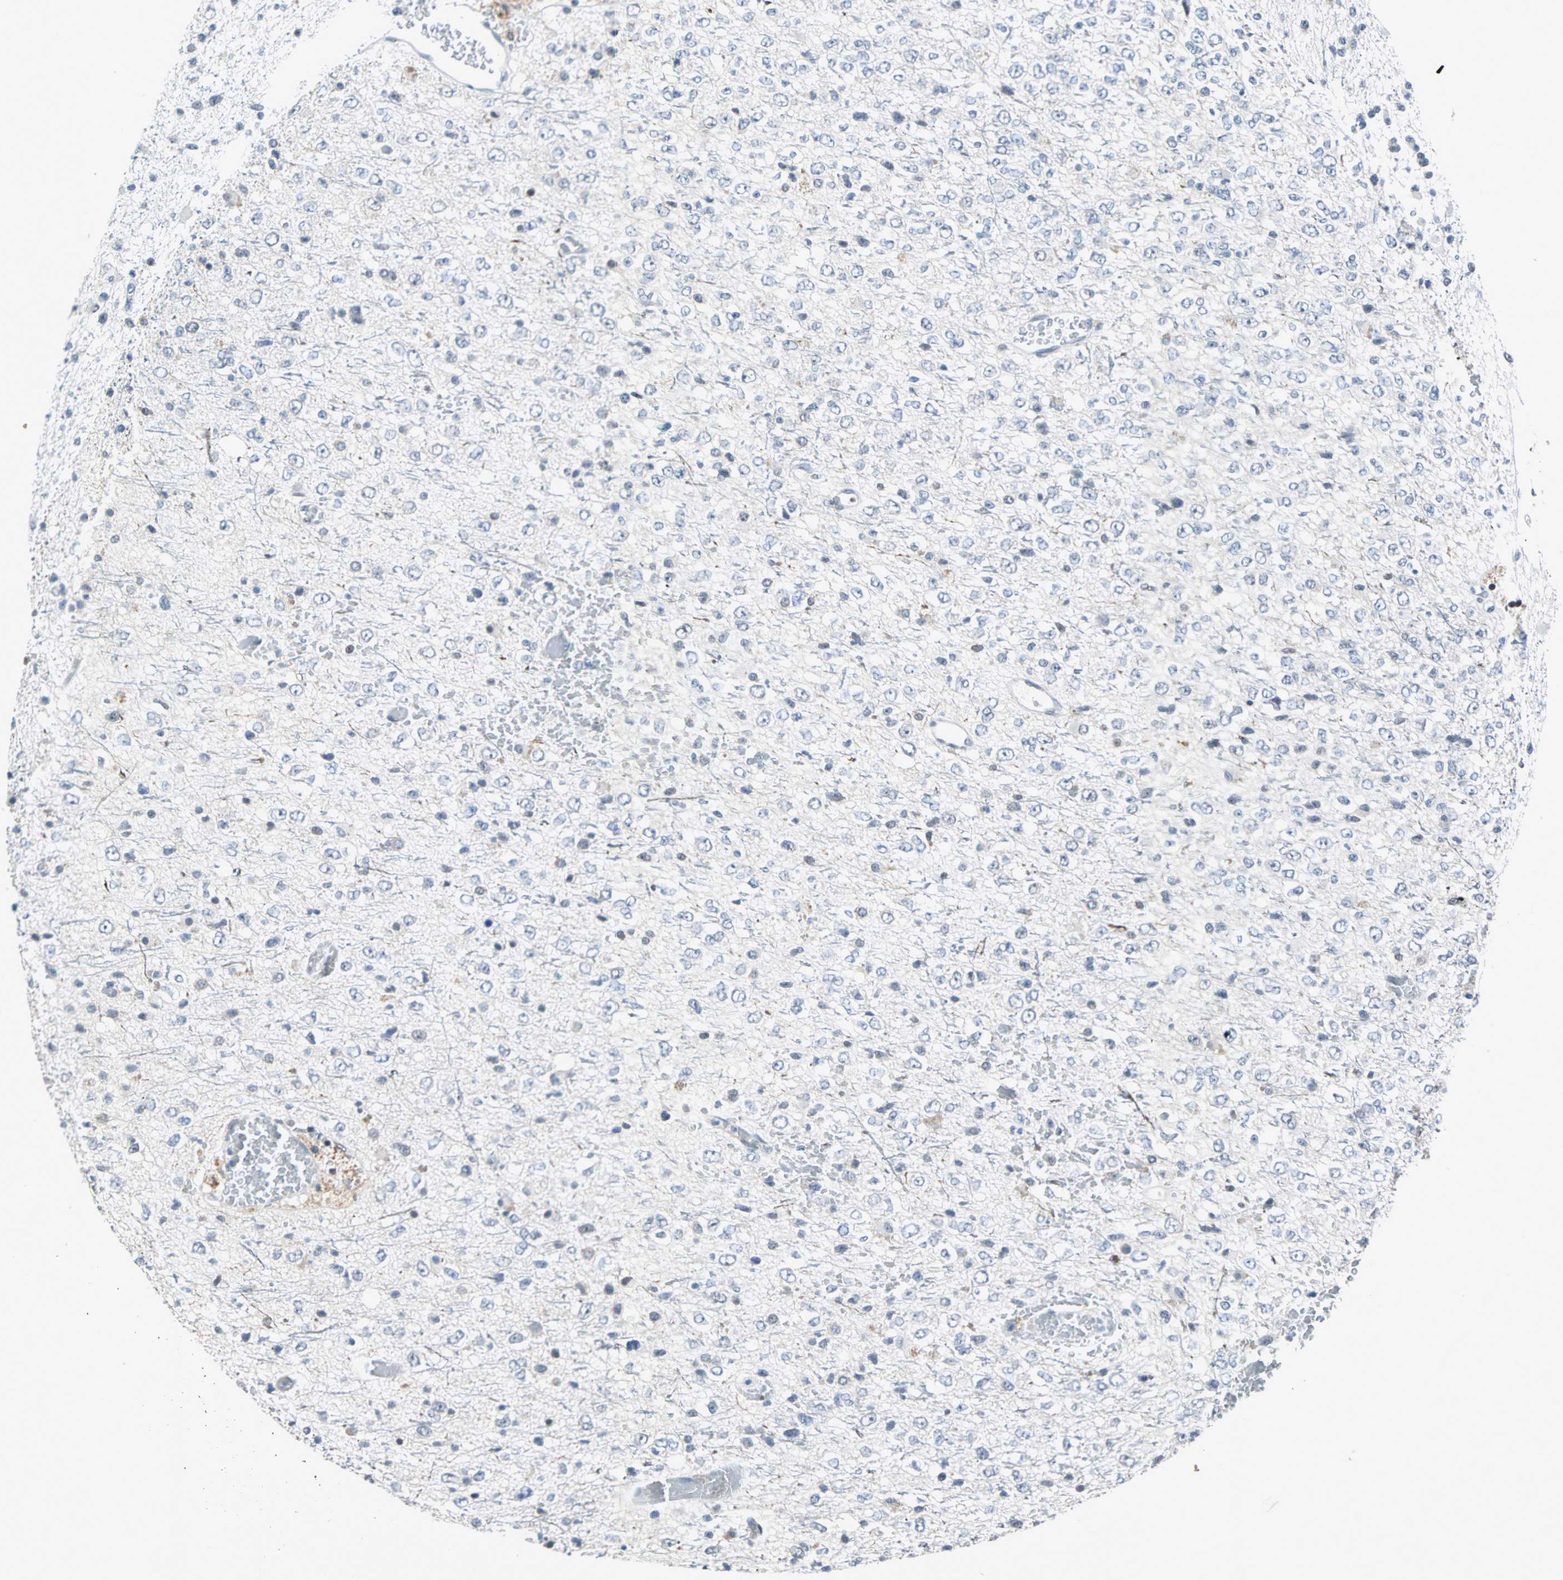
{"staining": {"intensity": "weak", "quantity": "<25%", "location": "cytoplasmic/membranous"}, "tissue": "glioma", "cell_type": "Tumor cells", "image_type": "cancer", "snomed": [{"axis": "morphology", "description": "Glioma, malignant, High grade"}, {"axis": "topography", "description": "pancreas cauda"}], "caption": "Immunohistochemistry histopathology image of neoplastic tissue: human high-grade glioma (malignant) stained with DAB shows no significant protein positivity in tumor cells.", "gene": "USP28", "patient": {"sex": "male", "age": 60}}